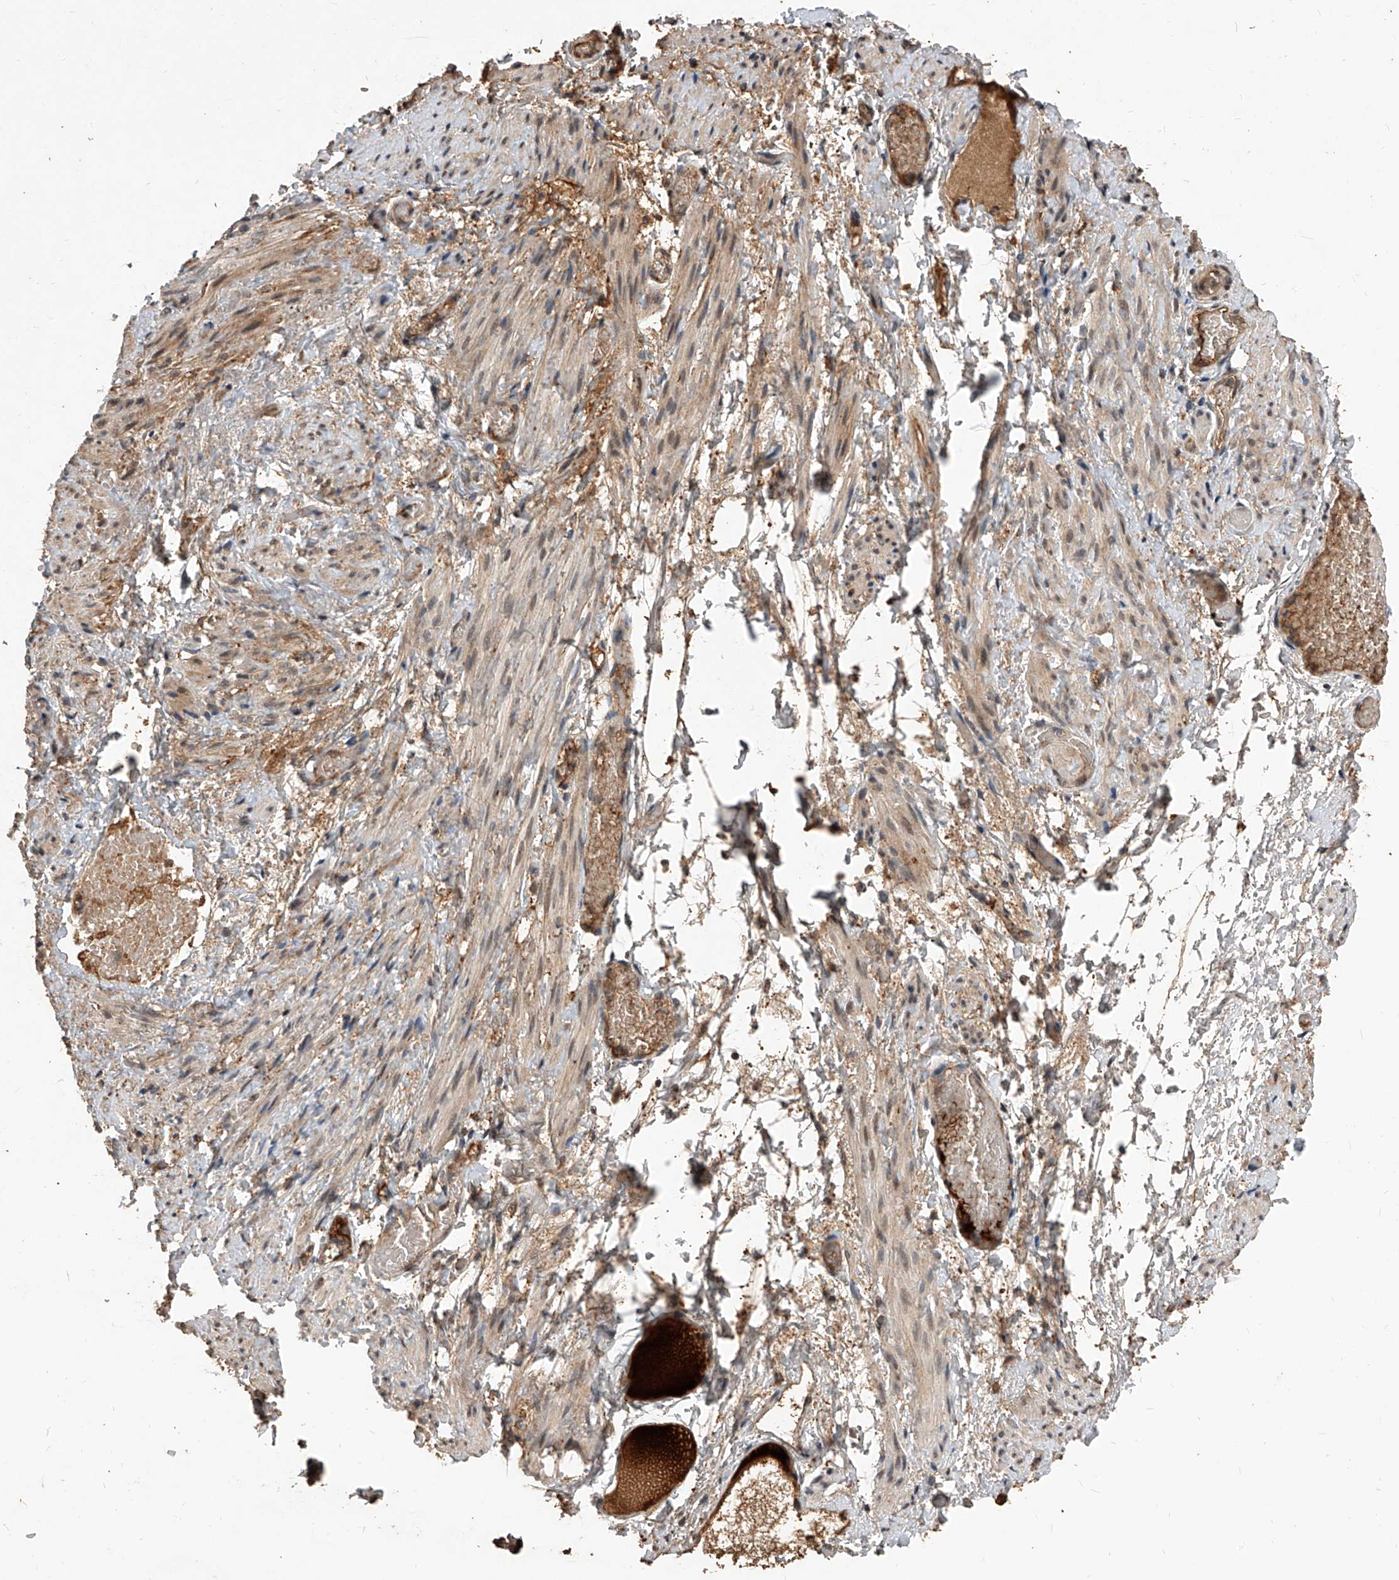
{"staining": {"intensity": "strong", "quantity": ">75%", "location": "cytoplasmic/membranous"}, "tissue": "adipose tissue", "cell_type": "Adipocytes", "image_type": "normal", "snomed": [{"axis": "morphology", "description": "Normal tissue, NOS"}, {"axis": "topography", "description": "Smooth muscle"}, {"axis": "topography", "description": "Peripheral nerve tissue"}], "caption": "Adipocytes reveal high levels of strong cytoplasmic/membranous staining in about >75% of cells in unremarkable human adipose tissue.", "gene": "CFAP410", "patient": {"sex": "female", "age": 39}}